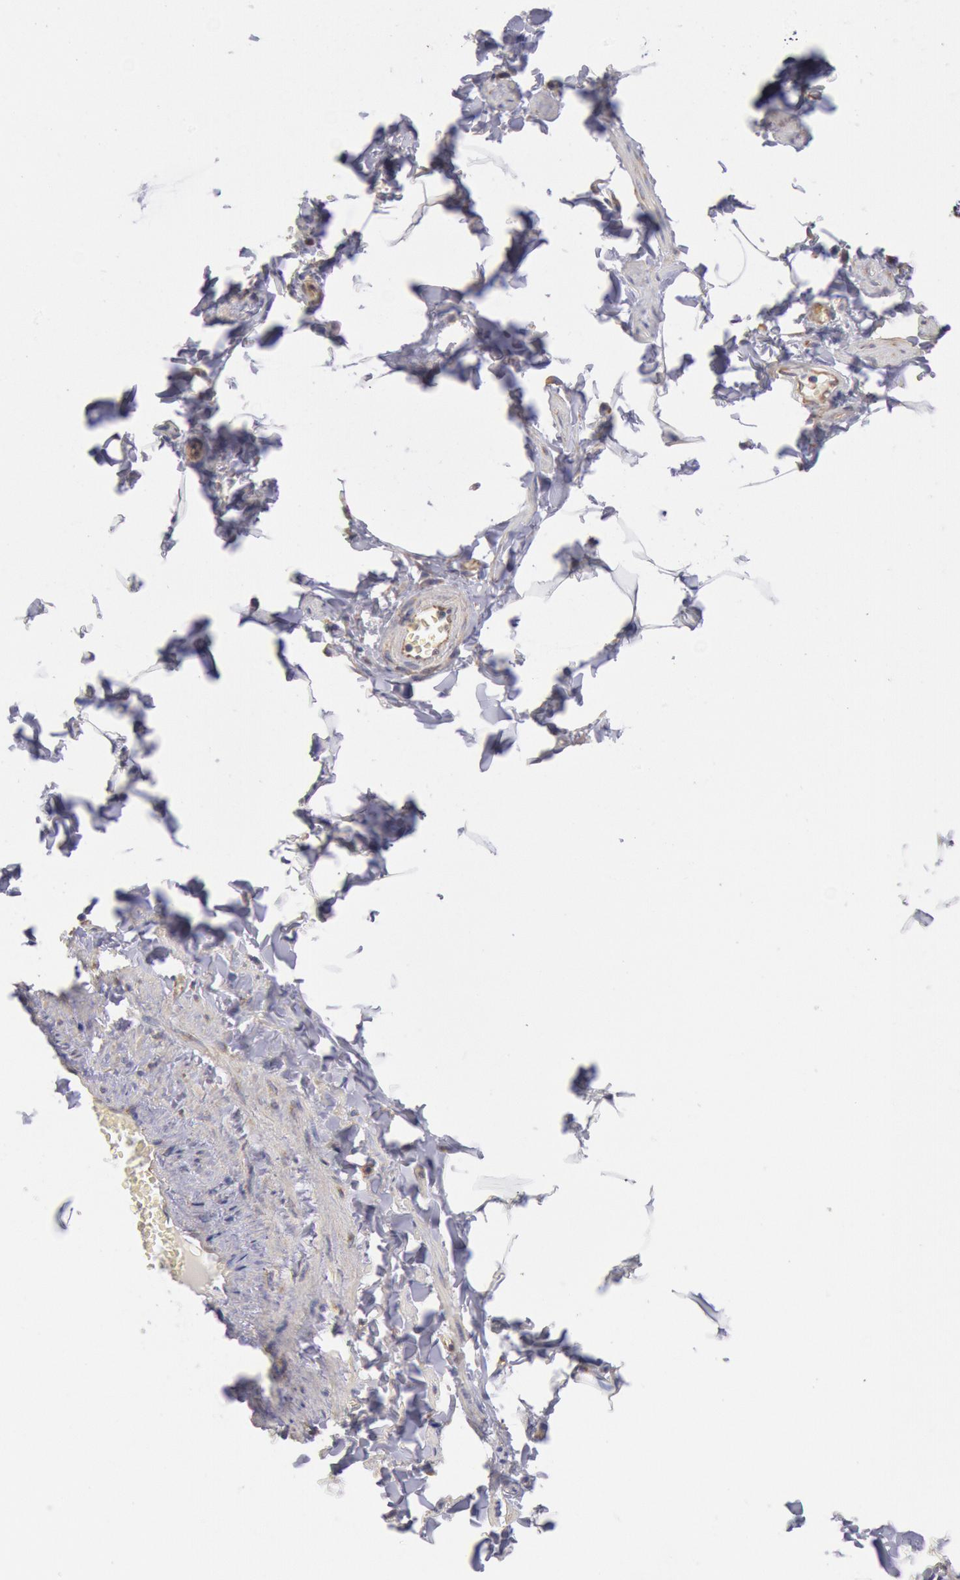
{"staining": {"intensity": "moderate", "quantity": "25%-75%", "location": "cytoplasmic/membranous"}, "tissue": "adipose tissue", "cell_type": "Adipocytes", "image_type": "normal", "snomed": [{"axis": "morphology", "description": "Normal tissue, NOS"}, {"axis": "topography", "description": "Vascular tissue"}], "caption": "A high-resolution micrograph shows IHC staining of normal adipose tissue, which demonstrates moderate cytoplasmic/membranous staining in about 25%-75% of adipocytes.", "gene": "DRG1", "patient": {"sex": "male", "age": 41}}